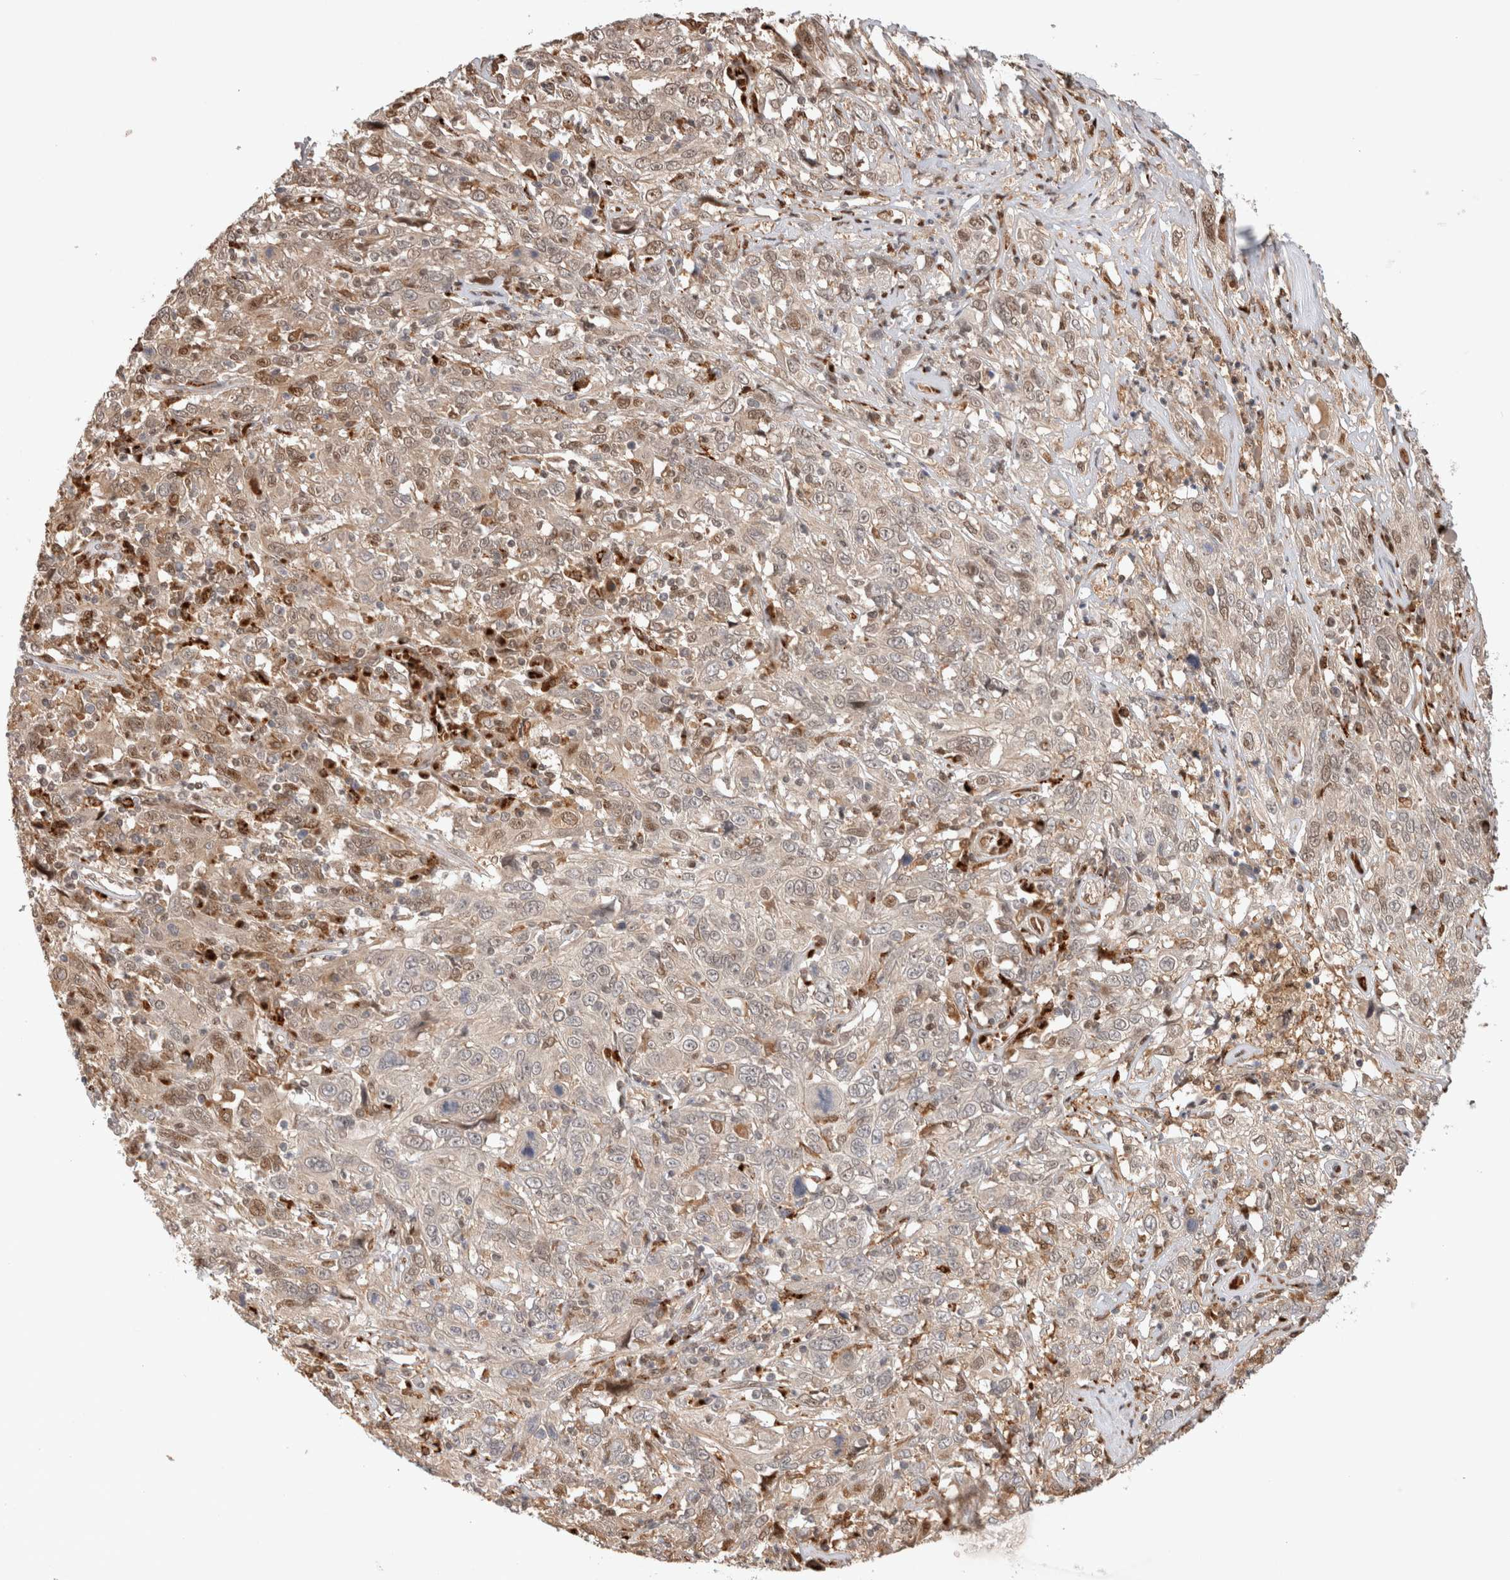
{"staining": {"intensity": "moderate", "quantity": "25%-75%", "location": "cytoplasmic/membranous,nuclear"}, "tissue": "cervical cancer", "cell_type": "Tumor cells", "image_type": "cancer", "snomed": [{"axis": "morphology", "description": "Squamous cell carcinoma, NOS"}, {"axis": "topography", "description": "Cervix"}], "caption": "Human cervical cancer (squamous cell carcinoma) stained with a brown dye demonstrates moderate cytoplasmic/membranous and nuclear positive expression in approximately 25%-75% of tumor cells.", "gene": "OTUD6B", "patient": {"sex": "female", "age": 46}}